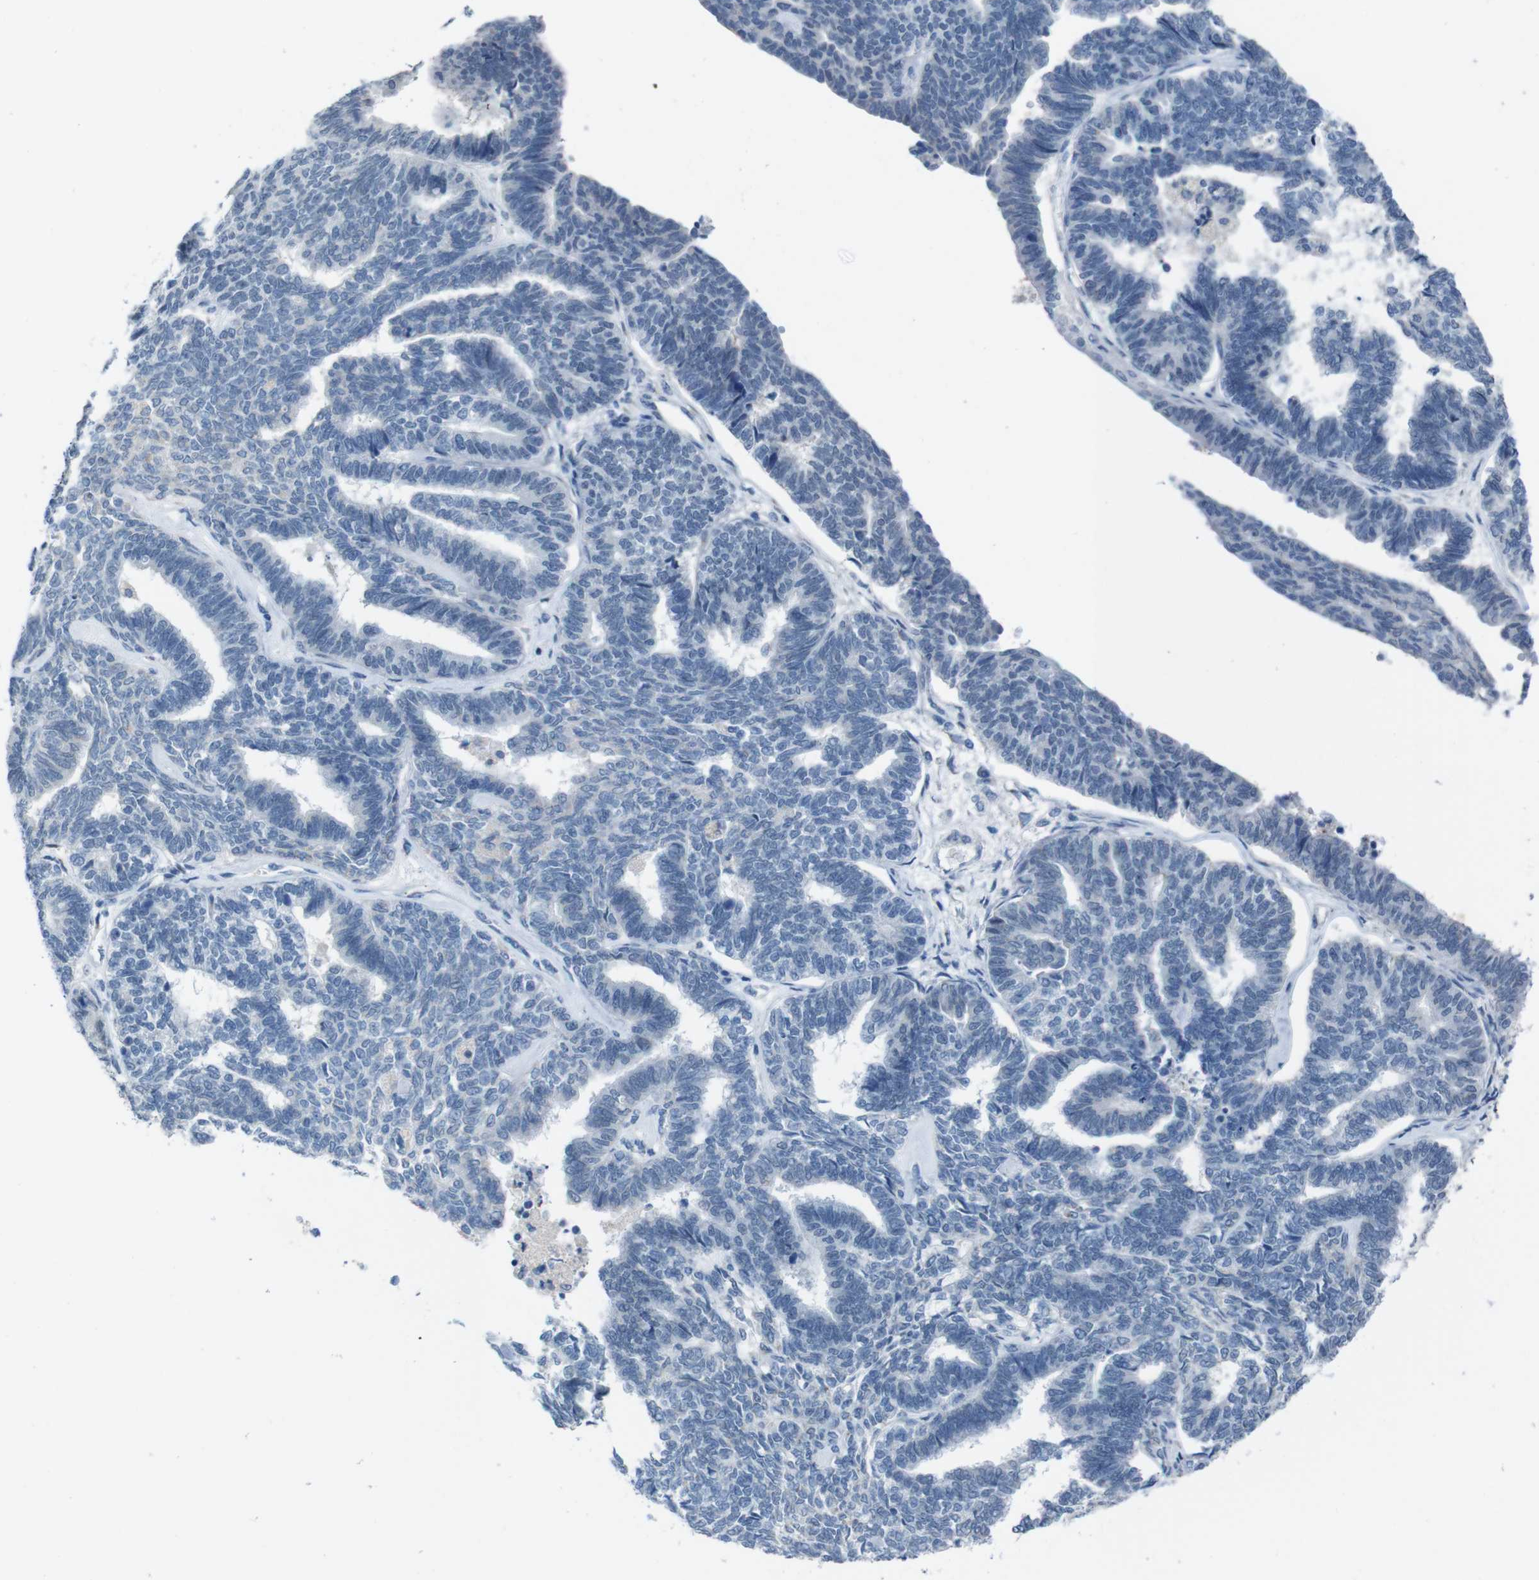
{"staining": {"intensity": "negative", "quantity": "none", "location": "none"}, "tissue": "endometrial cancer", "cell_type": "Tumor cells", "image_type": "cancer", "snomed": [{"axis": "morphology", "description": "Adenocarcinoma, NOS"}, {"axis": "topography", "description": "Endometrium"}], "caption": "There is no significant positivity in tumor cells of endometrial cancer.", "gene": "CDHR2", "patient": {"sex": "female", "age": 70}}